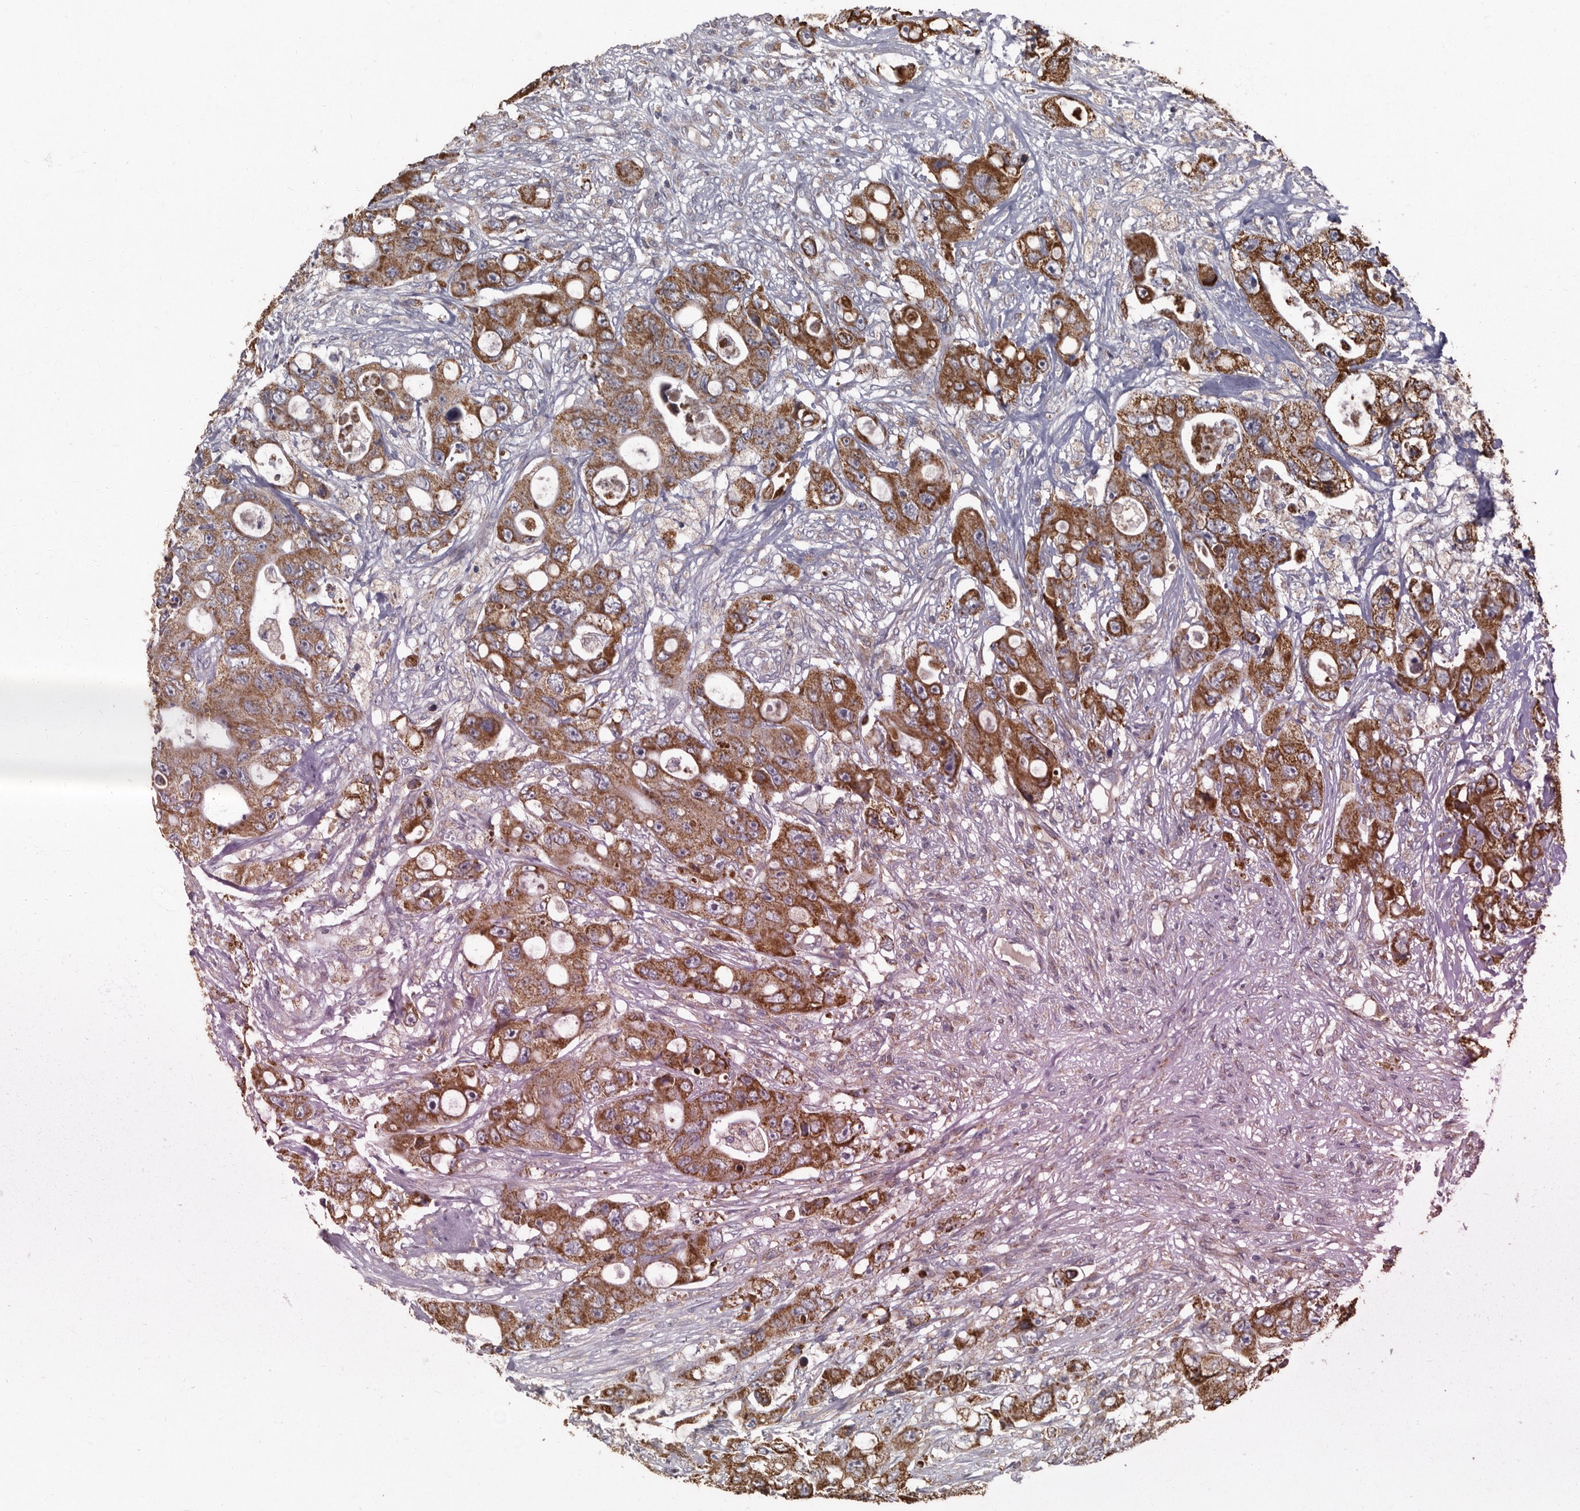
{"staining": {"intensity": "strong", "quantity": ">75%", "location": "cytoplasmic/membranous"}, "tissue": "colorectal cancer", "cell_type": "Tumor cells", "image_type": "cancer", "snomed": [{"axis": "morphology", "description": "Adenocarcinoma, NOS"}, {"axis": "topography", "description": "Colon"}], "caption": "Immunohistochemical staining of human colorectal cancer (adenocarcinoma) exhibits high levels of strong cytoplasmic/membranous protein staining in about >75% of tumor cells.", "gene": "KIF26B", "patient": {"sex": "female", "age": 46}}